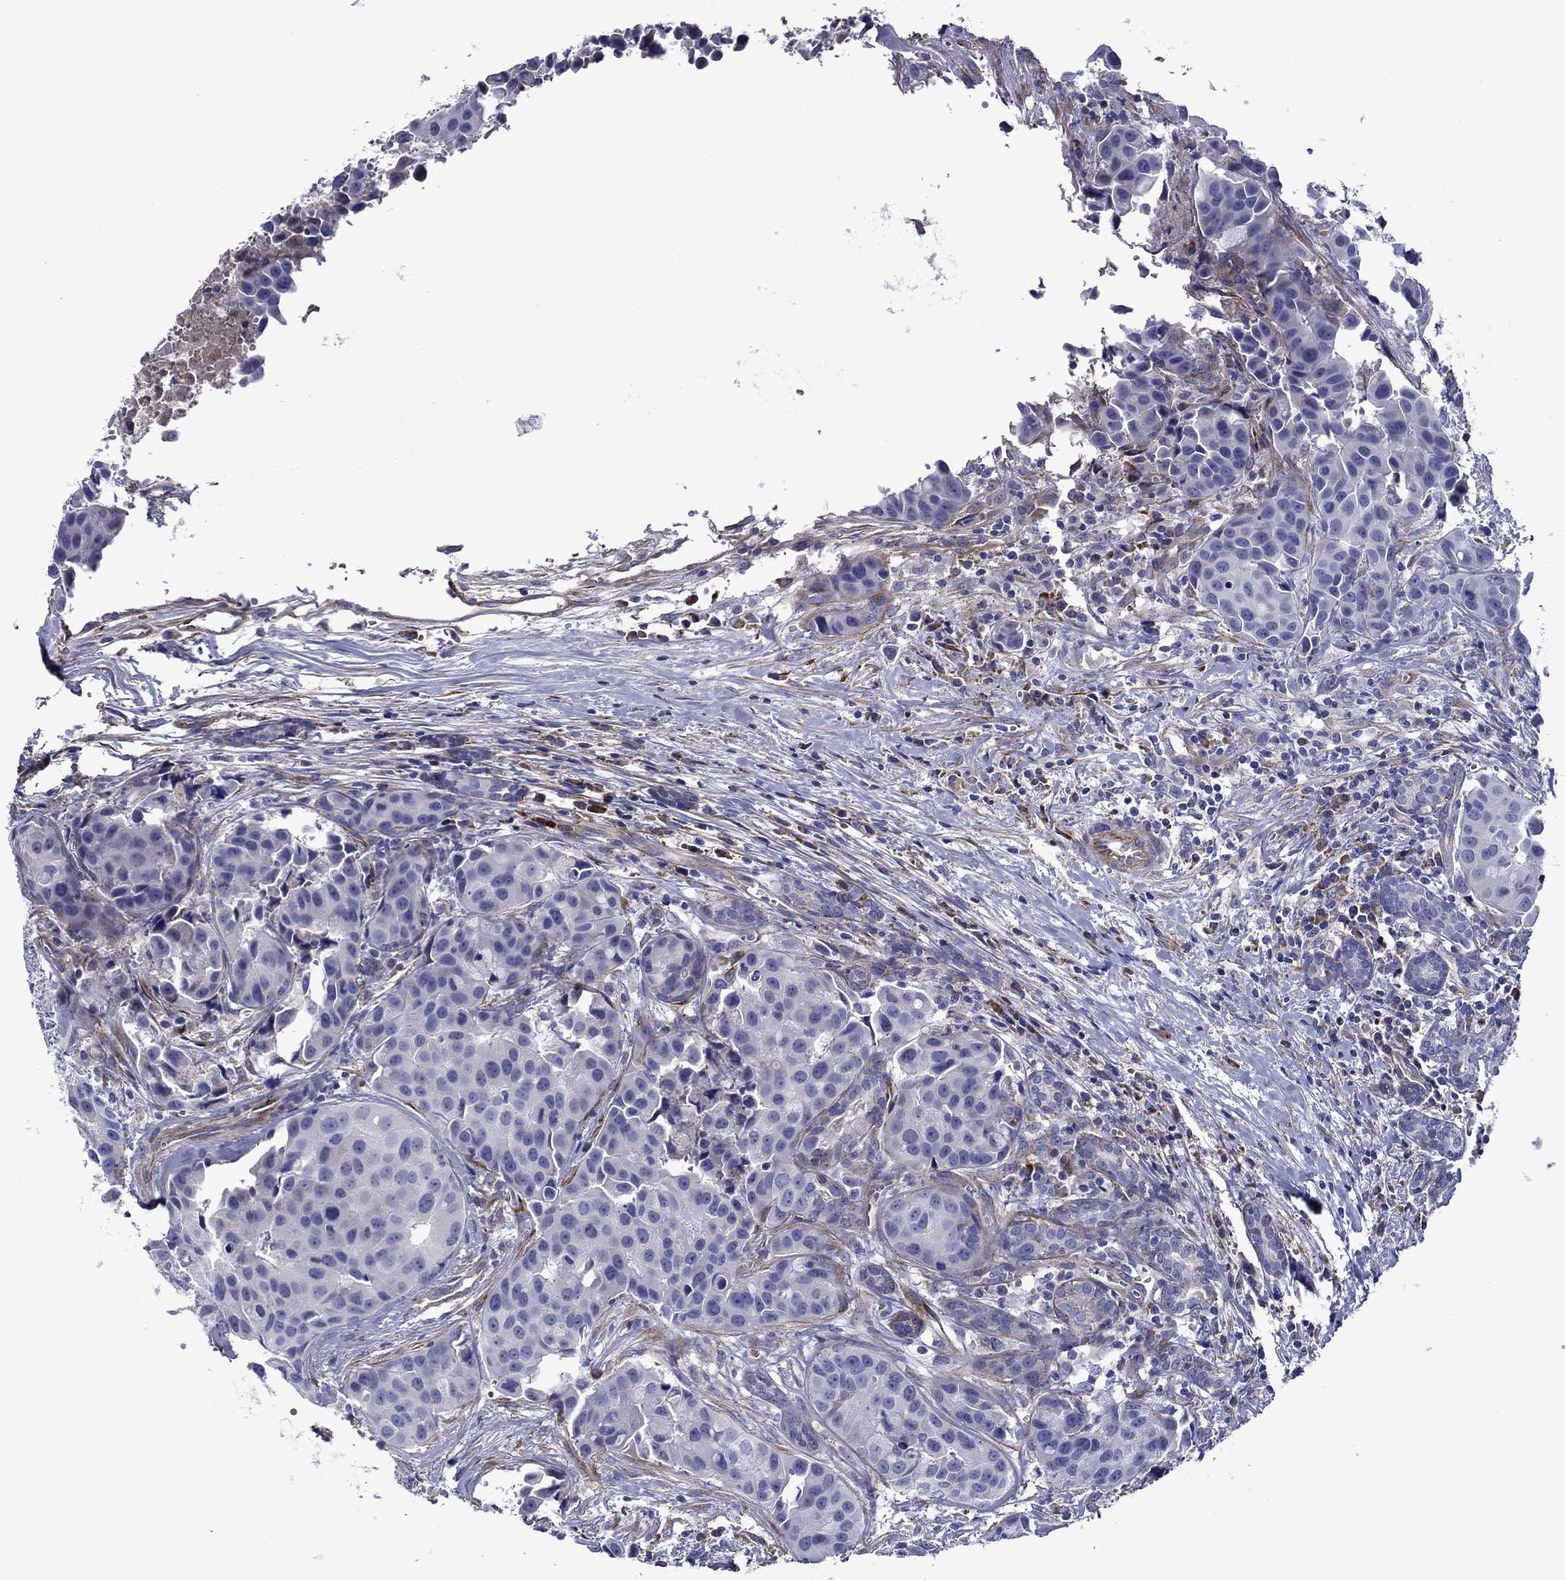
{"staining": {"intensity": "negative", "quantity": "none", "location": "none"}, "tissue": "head and neck cancer", "cell_type": "Tumor cells", "image_type": "cancer", "snomed": [{"axis": "morphology", "description": "Adenocarcinoma, NOS"}, {"axis": "topography", "description": "Head-Neck"}], "caption": "This is a micrograph of IHC staining of head and neck cancer (adenocarcinoma), which shows no positivity in tumor cells.", "gene": "HSPG2", "patient": {"sex": "male", "age": 76}}